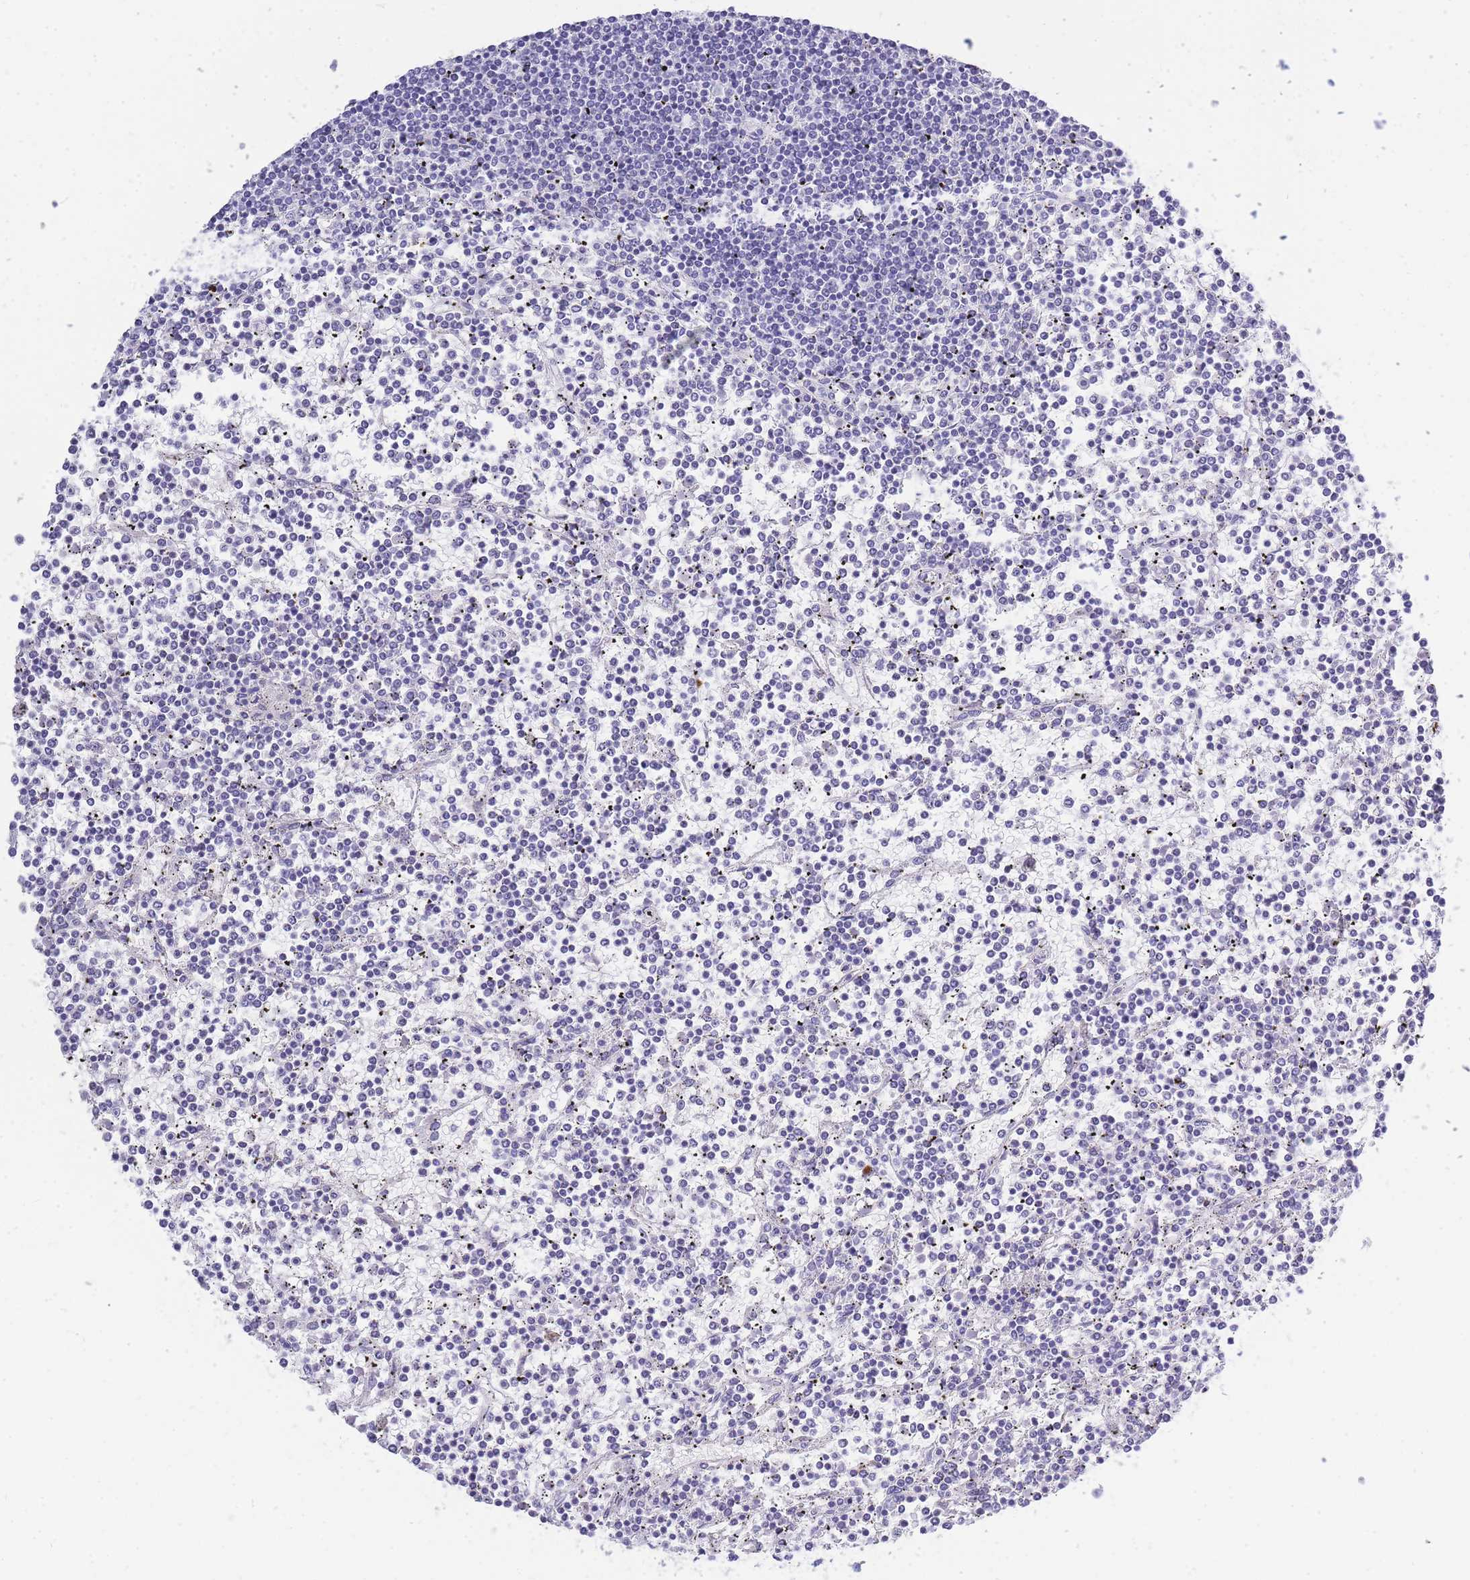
{"staining": {"intensity": "negative", "quantity": "none", "location": "none"}, "tissue": "lymphoma", "cell_type": "Tumor cells", "image_type": "cancer", "snomed": [{"axis": "morphology", "description": "Malignant lymphoma, non-Hodgkin's type, Low grade"}, {"axis": "topography", "description": "Spleen"}], "caption": "There is no significant positivity in tumor cells of low-grade malignant lymphoma, non-Hodgkin's type.", "gene": "ZFP62", "patient": {"sex": "female", "age": 19}}